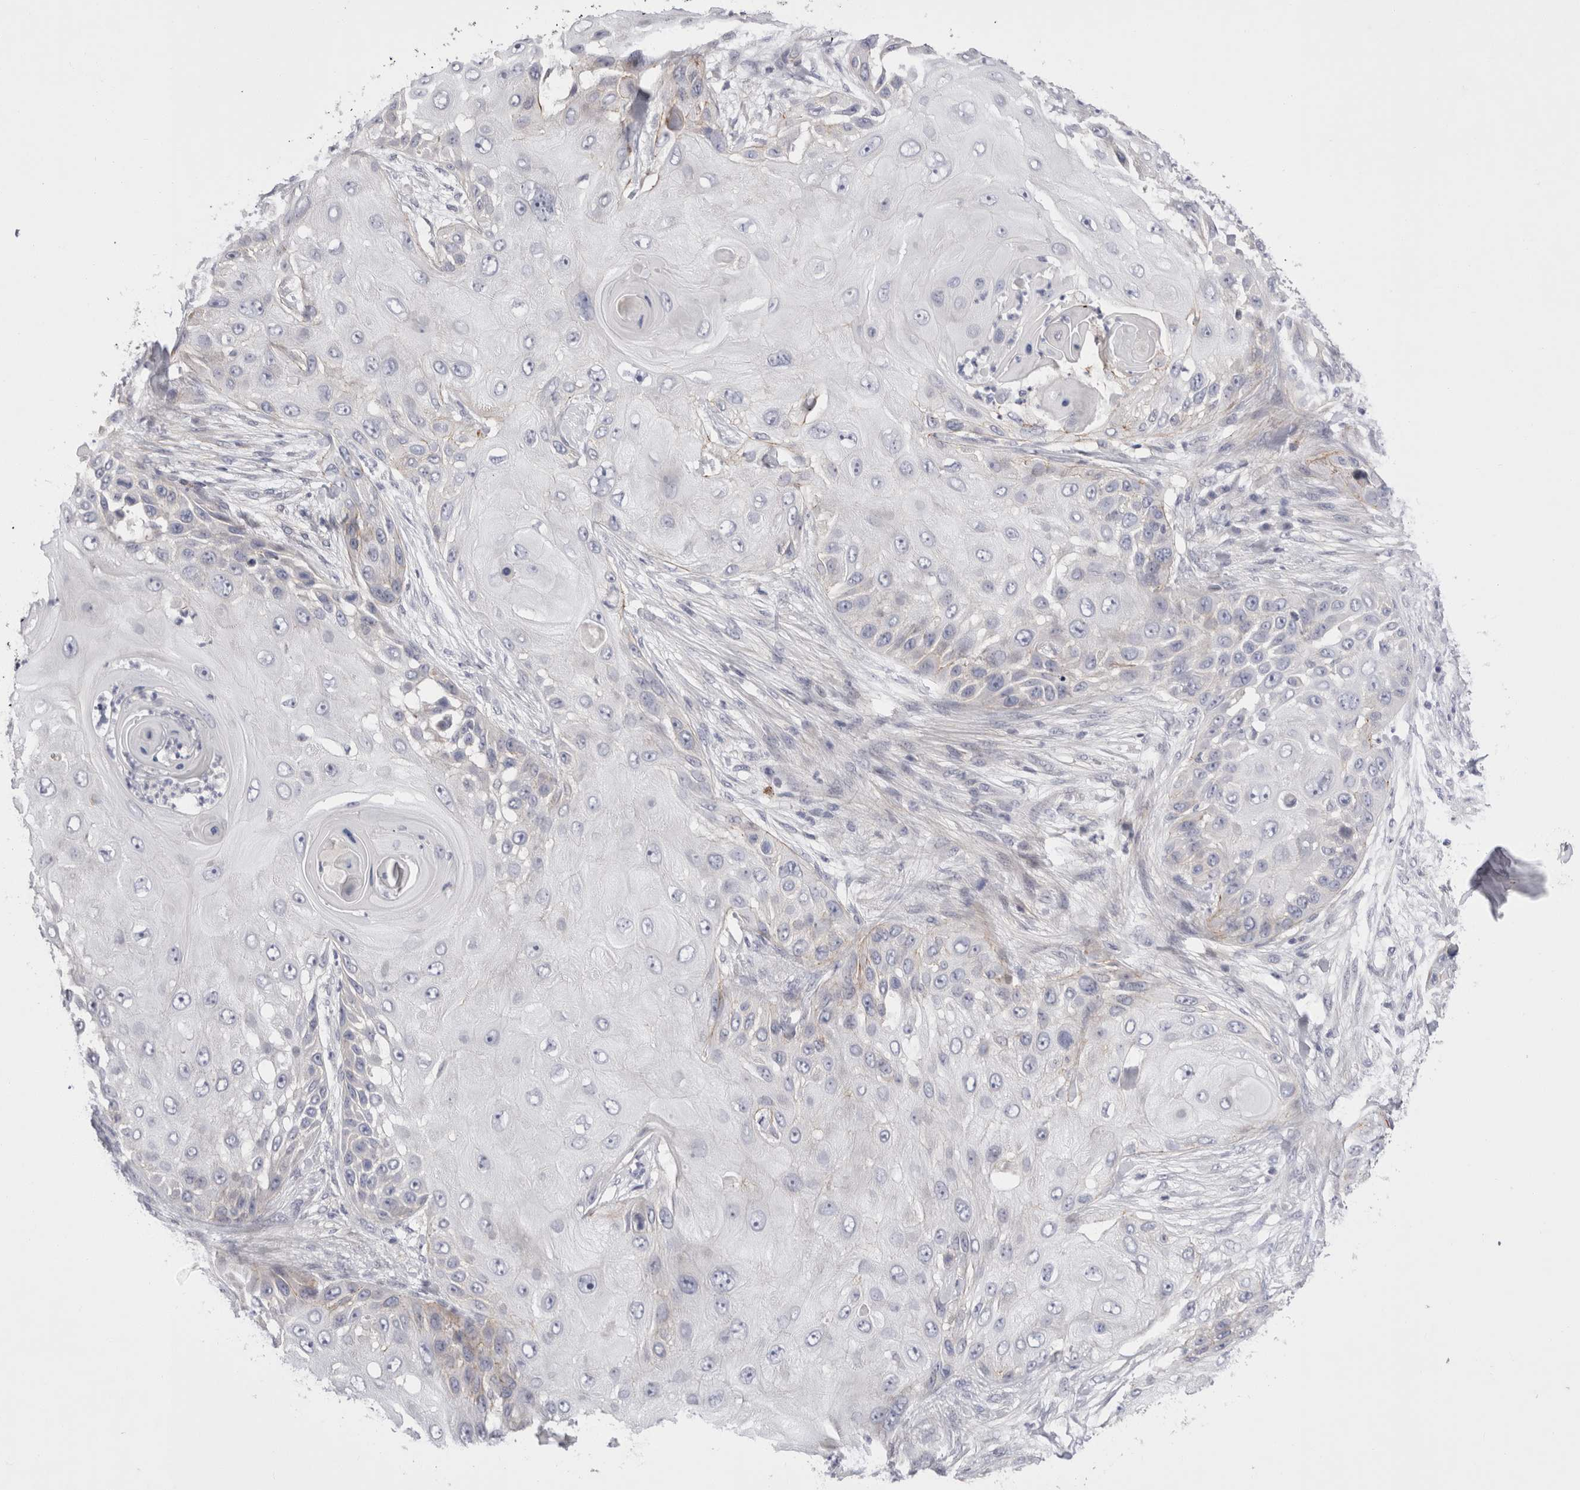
{"staining": {"intensity": "negative", "quantity": "none", "location": "none"}, "tissue": "skin cancer", "cell_type": "Tumor cells", "image_type": "cancer", "snomed": [{"axis": "morphology", "description": "Squamous cell carcinoma, NOS"}, {"axis": "topography", "description": "Skin"}], "caption": "Human skin cancer (squamous cell carcinoma) stained for a protein using immunohistochemistry shows no expression in tumor cells.", "gene": "SPINK2", "patient": {"sex": "female", "age": 44}}